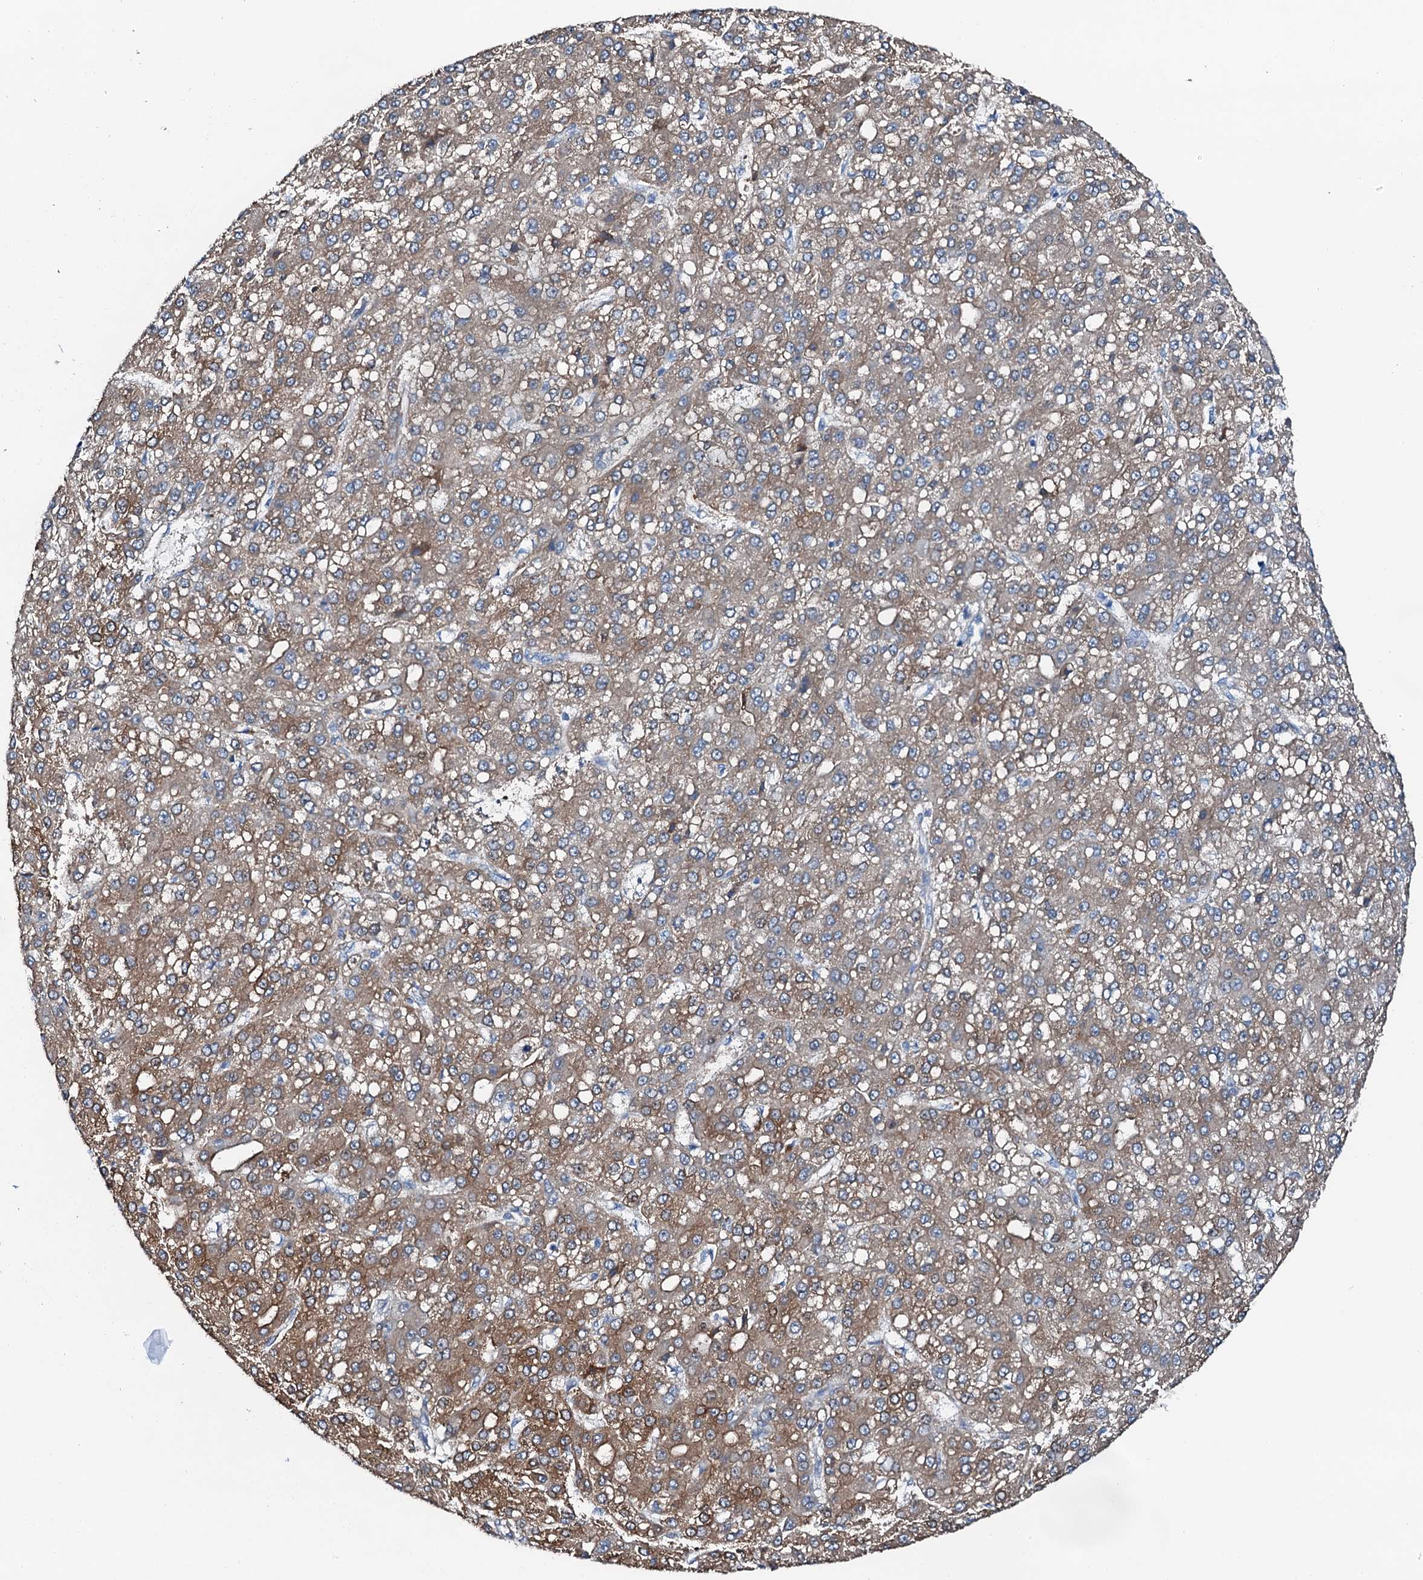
{"staining": {"intensity": "moderate", "quantity": ">75%", "location": "cytoplasmic/membranous"}, "tissue": "liver cancer", "cell_type": "Tumor cells", "image_type": "cancer", "snomed": [{"axis": "morphology", "description": "Carcinoma, Hepatocellular, NOS"}, {"axis": "topography", "description": "Liver"}], "caption": "Liver cancer tissue exhibits moderate cytoplasmic/membranous staining in about >75% of tumor cells, visualized by immunohistochemistry.", "gene": "GFOD2", "patient": {"sex": "male", "age": 67}}